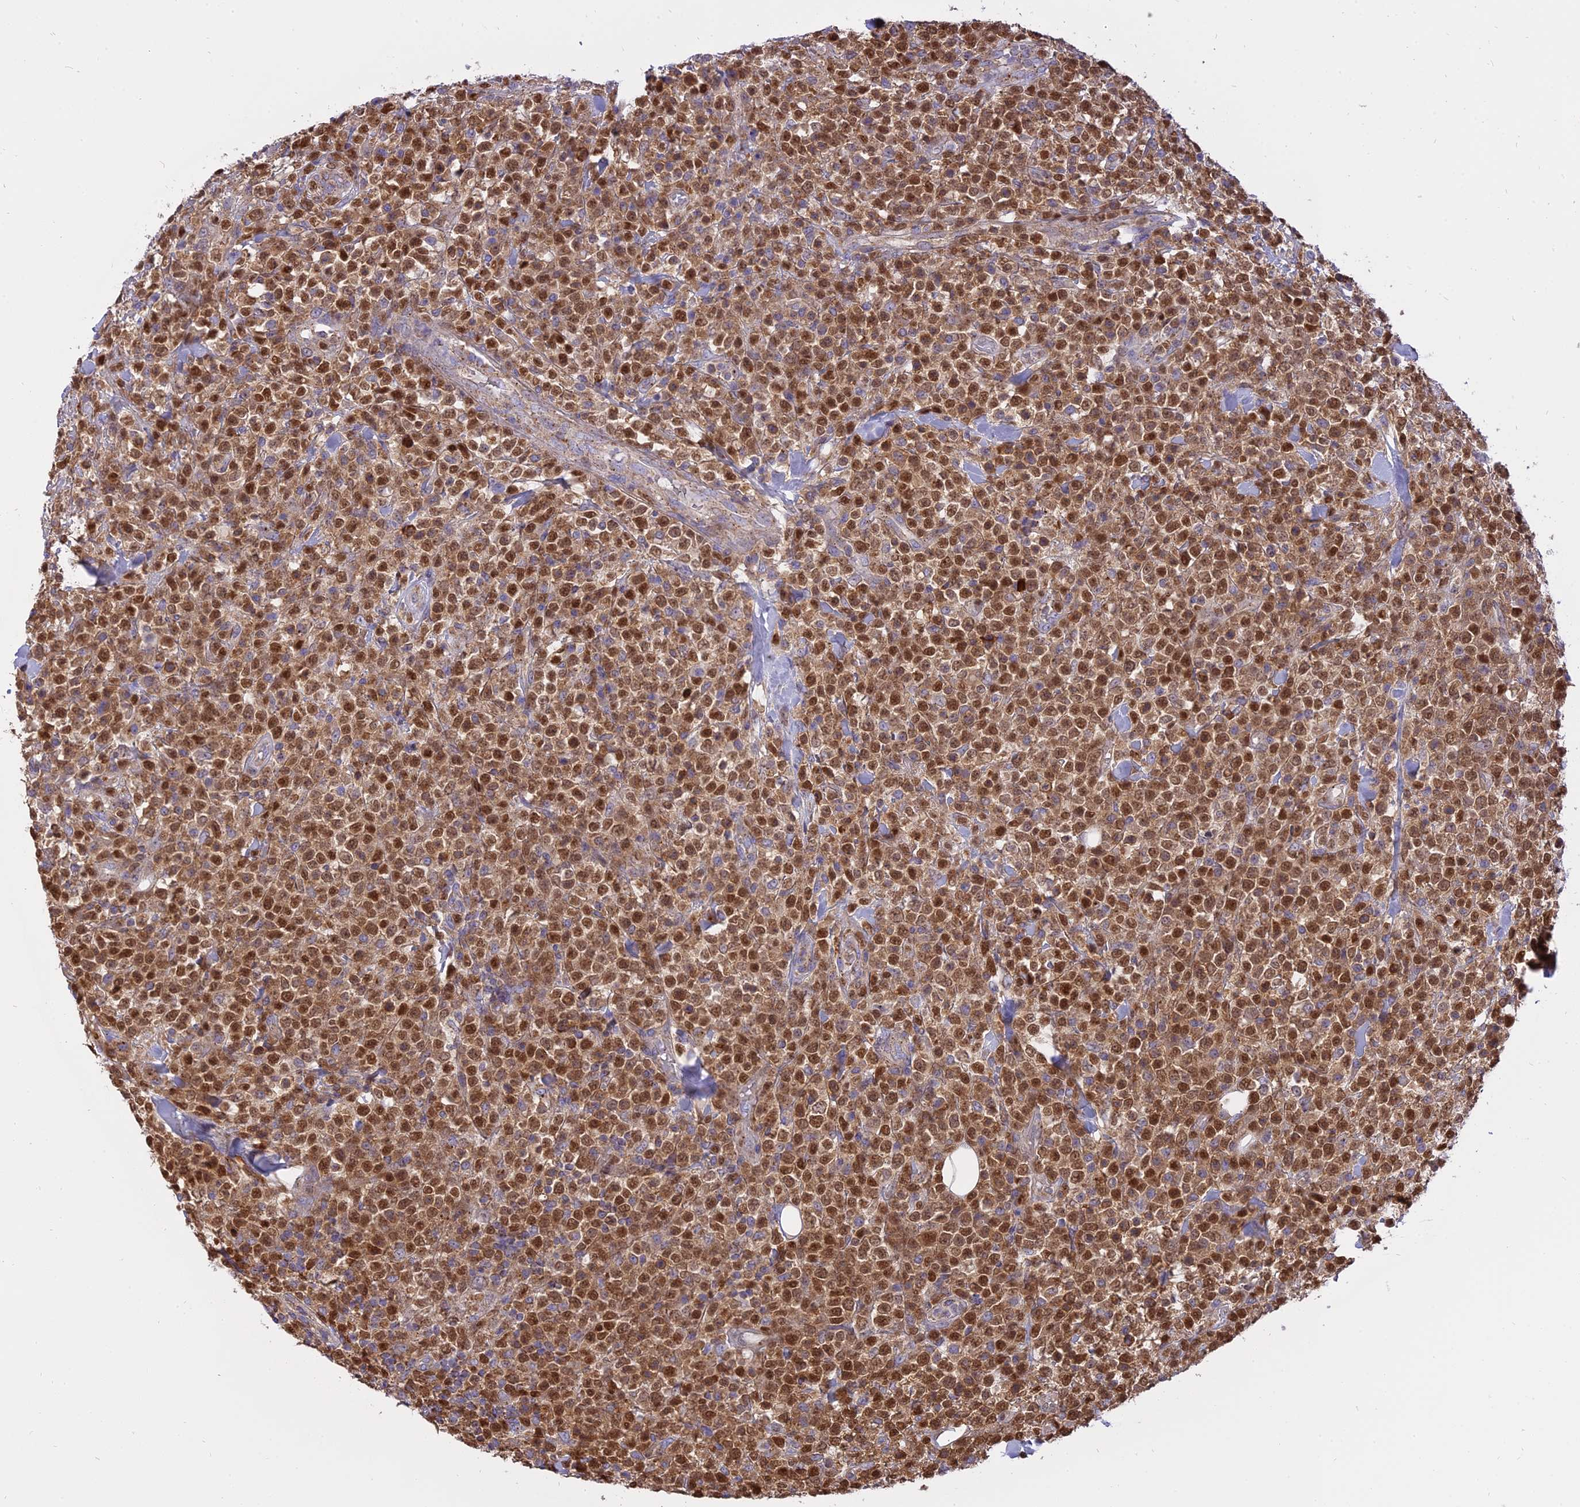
{"staining": {"intensity": "moderate", "quantity": ">75%", "location": "cytoplasmic/membranous,nuclear"}, "tissue": "lymphoma", "cell_type": "Tumor cells", "image_type": "cancer", "snomed": [{"axis": "morphology", "description": "Malignant lymphoma, non-Hodgkin's type, High grade"}, {"axis": "topography", "description": "Colon"}], "caption": "A brown stain highlights moderate cytoplasmic/membranous and nuclear staining of a protein in human lymphoma tumor cells. (Stains: DAB in brown, nuclei in blue, Microscopy: brightfield microscopy at high magnification).", "gene": "CENPV", "patient": {"sex": "female", "age": 53}}